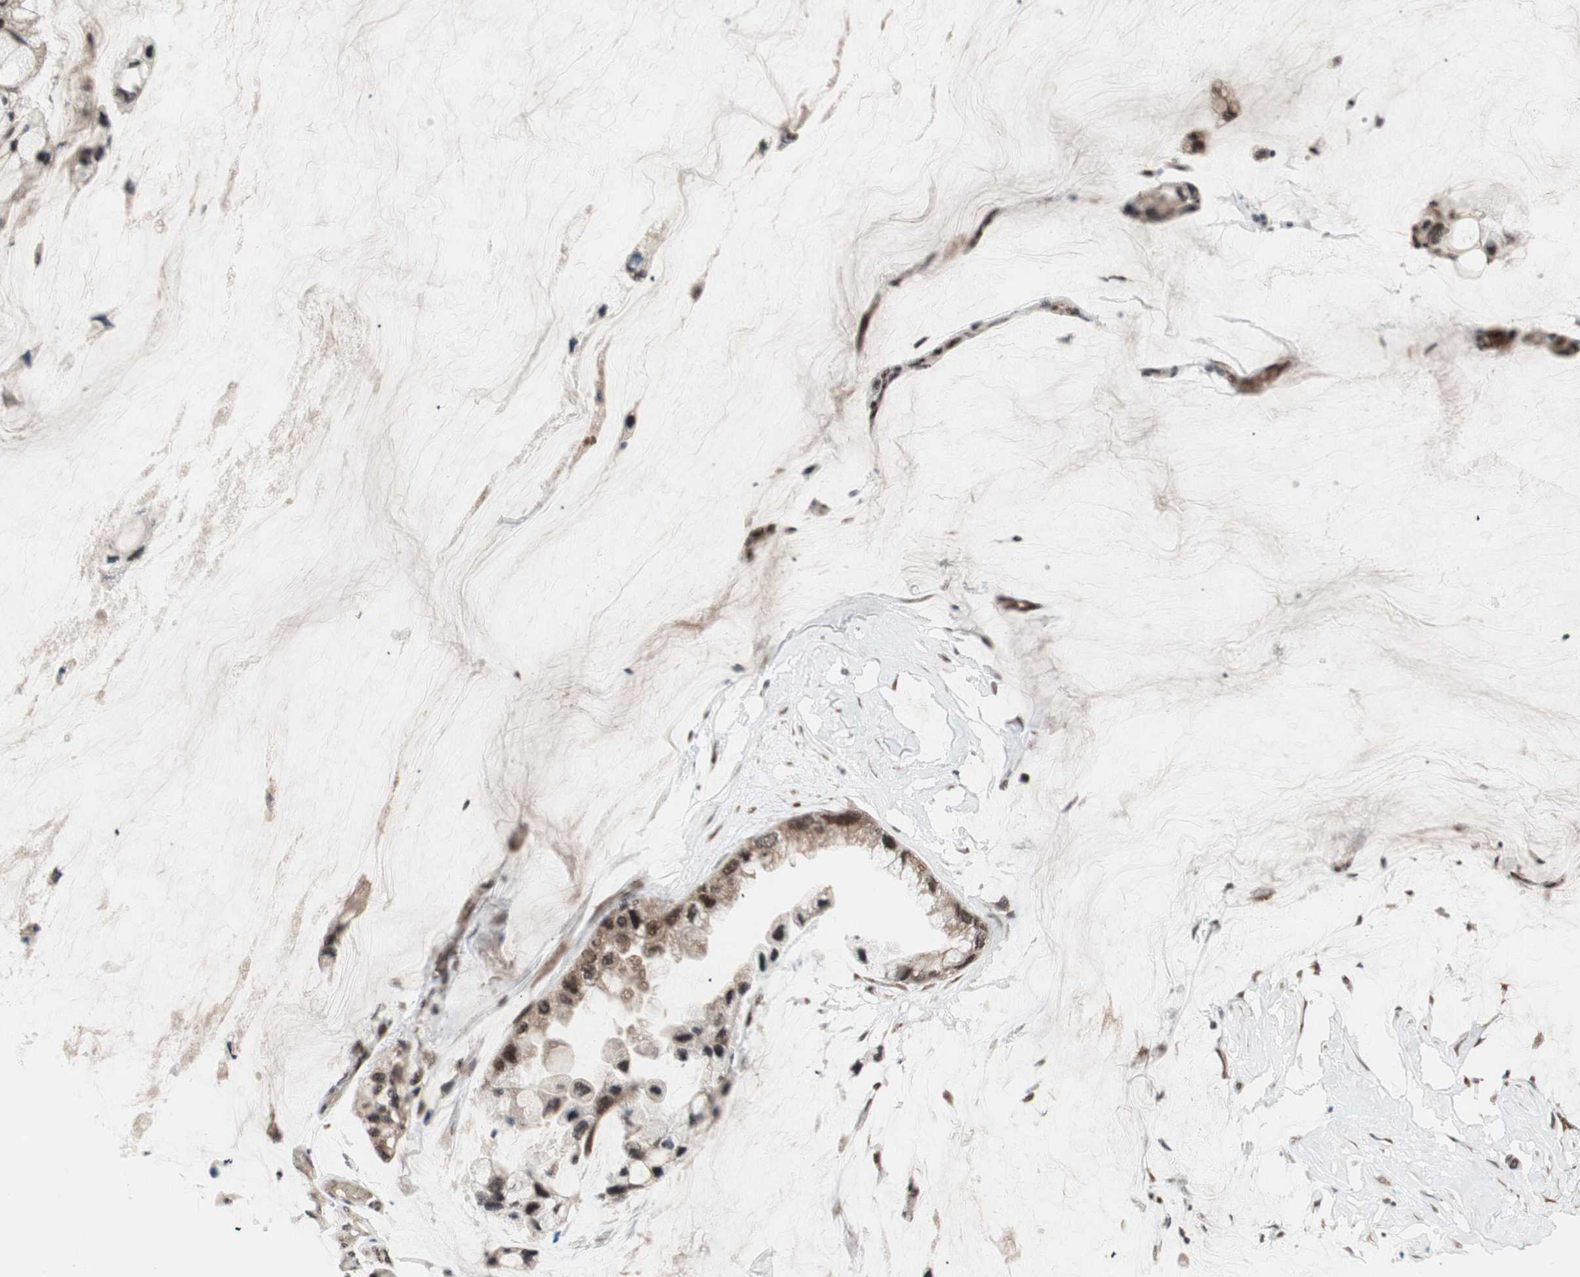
{"staining": {"intensity": "moderate", "quantity": ">75%", "location": "nuclear"}, "tissue": "ovarian cancer", "cell_type": "Tumor cells", "image_type": "cancer", "snomed": [{"axis": "morphology", "description": "Cystadenocarcinoma, mucinous, NOS"}, {"axis": "topography", "description": "Ovary"}], "caption": "The micrograph exhibits a brown stain indicating the presence of a protein in the nuclear of tumor cells in ovarian mucinous cystadenocarcinoma.", "gene": "TCF12", "patient": {"sex": "female", "age": 39}}